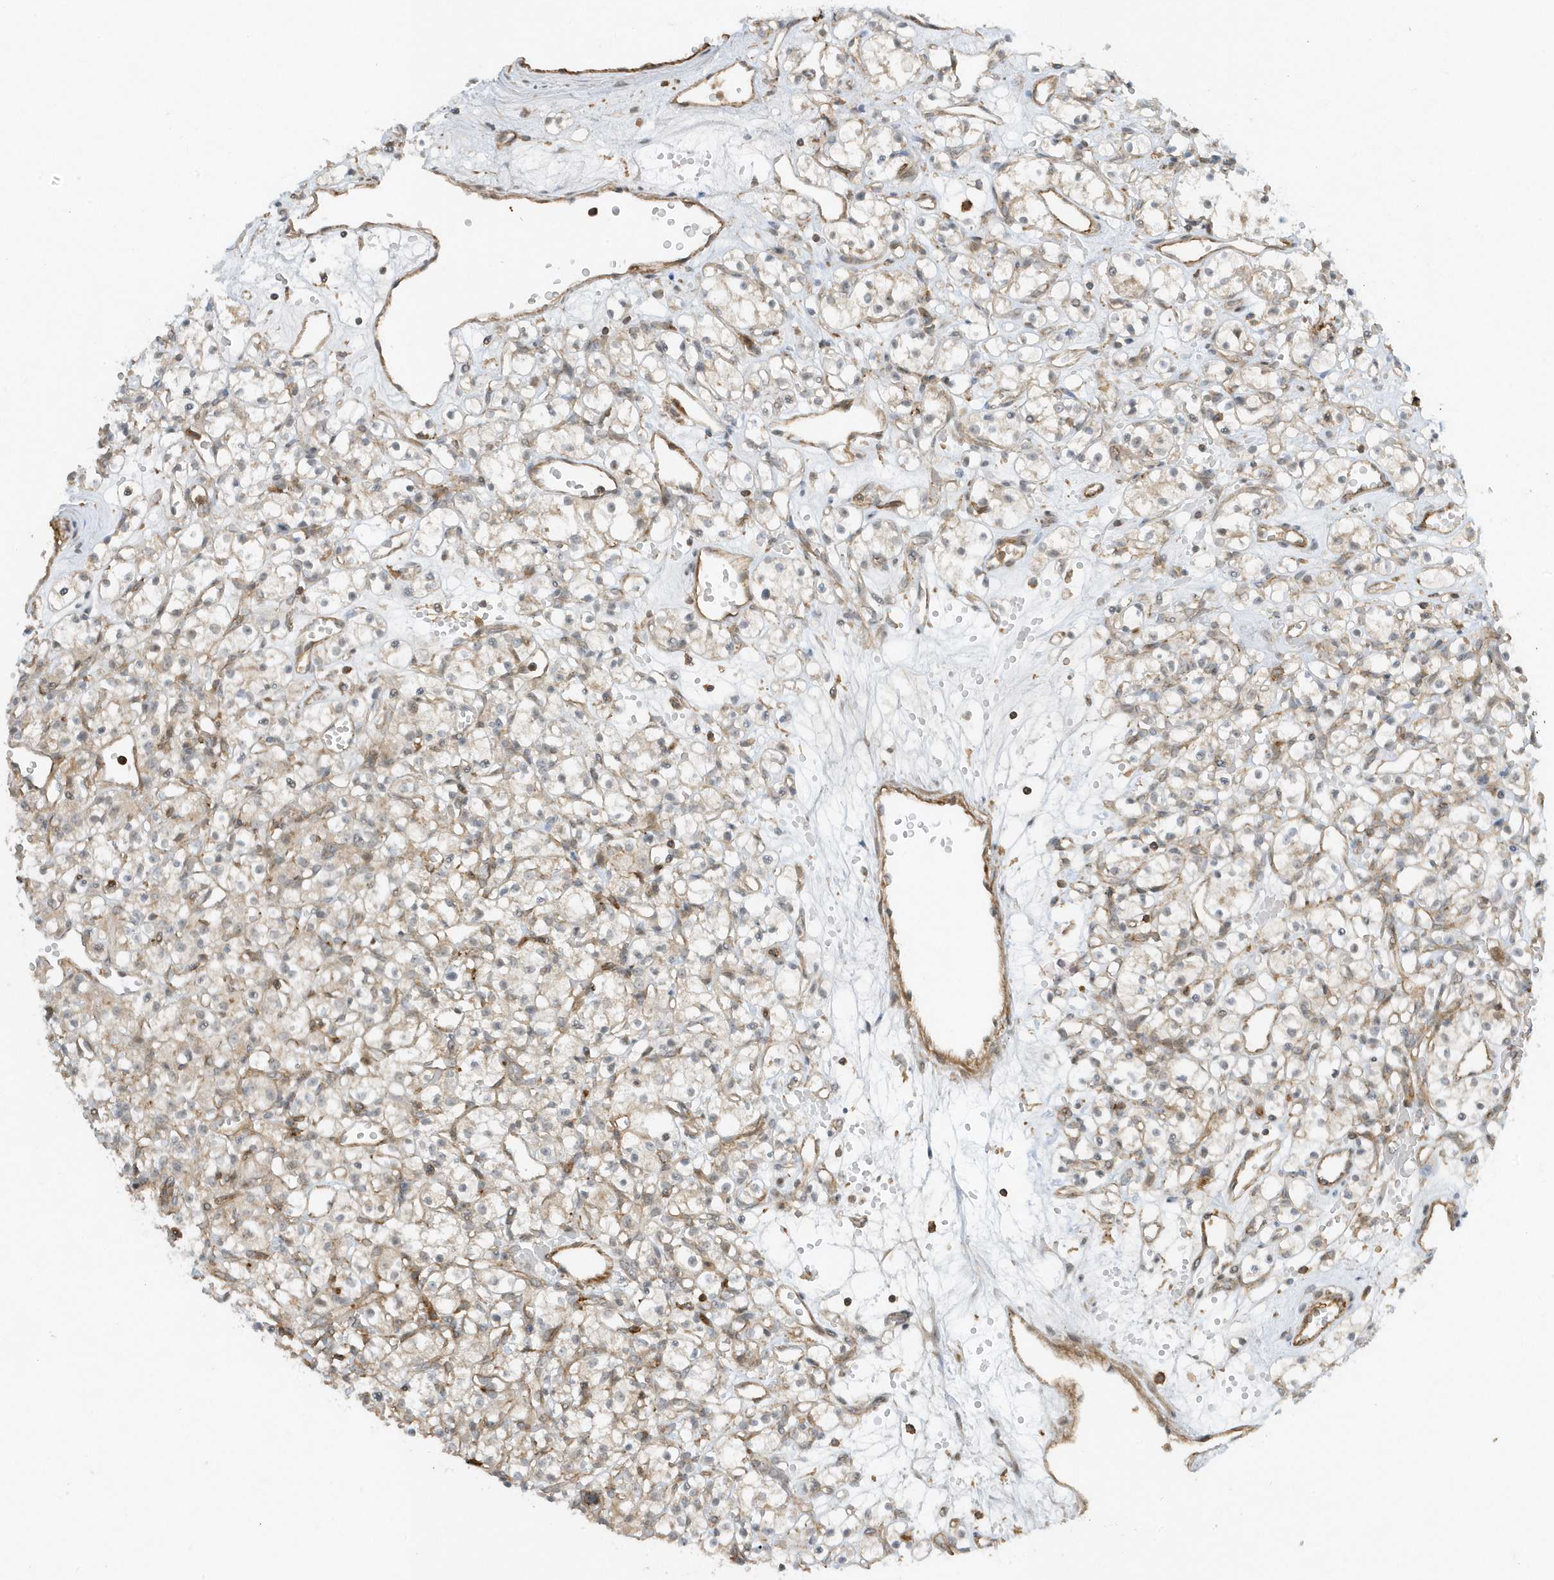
{"staining": {"intensity": "weak", "quantity": "<25%", "location": "cytoplasmic/membranous"}, "tissue": "renal cancer", "cell_type": "Tumor cells", "image_type": "cancer", "snomed": [{"axis": "morphology", "description": "Adenocarcinoma, NOS"}, {"axis": "topography", "description": "Kidney"}], "caption": "High magnification brightfield microscopy of renal adenocarcinoma stained with DAB (3,3'-diaminobenzidine) (brown) and counterstained with hematoxylin (blue): tumor cells show no significant expression.", "gene": "ZBTB8A", "patient": {"sex": "female", "age": 59}}